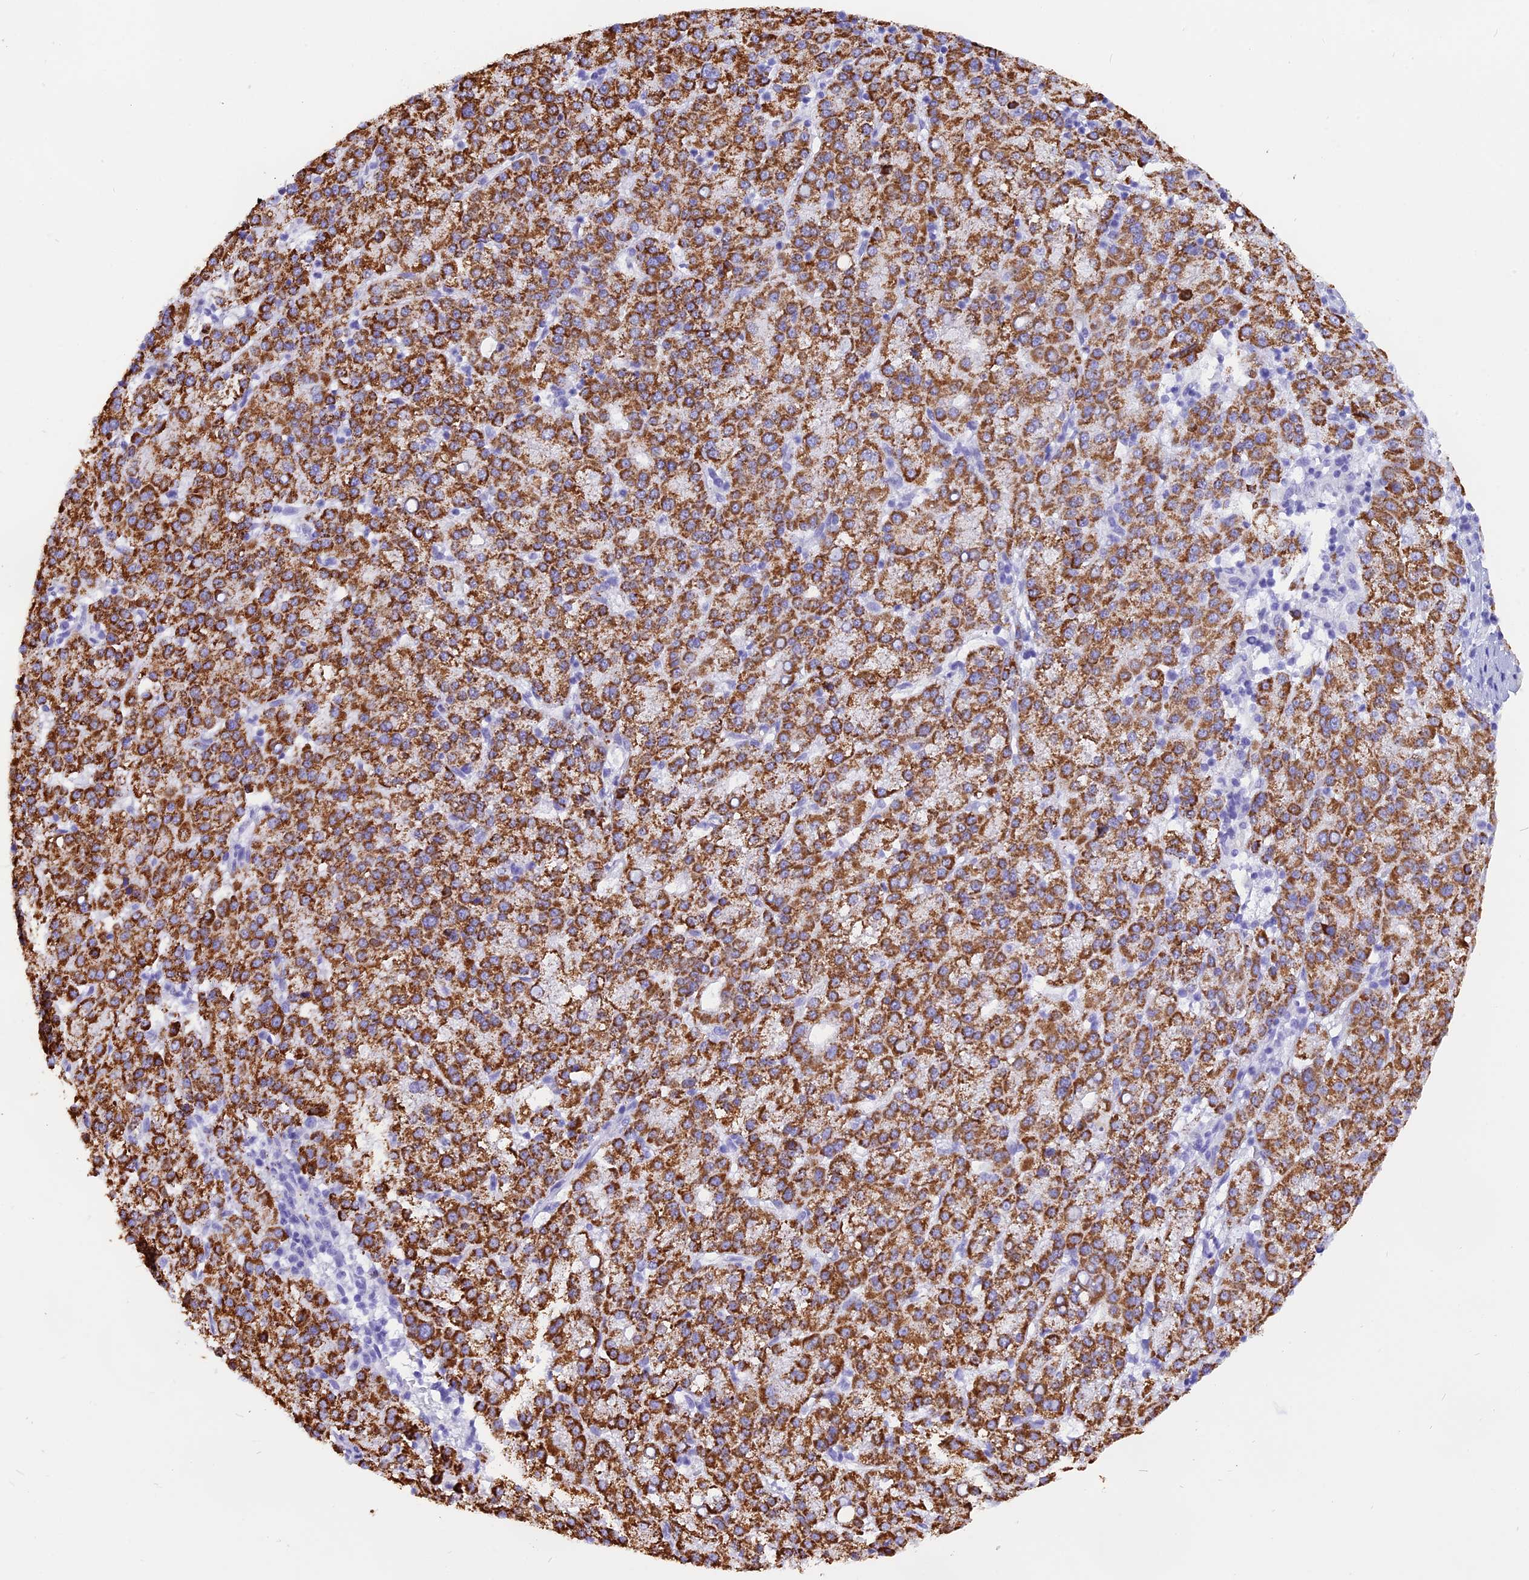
{"staining": {"intensity": "strong", "quantity": ">75%", "location": "cytoplasmic/membranous"}, "tissue": "liver cancer", "cell_type": "Tumor cells", "image_type": "cancer", "snomed": [{"axis": "morphology", "description": "Carcinoma, Hepatocellular, NOS"}, {"axis": "topography", "description": "Liver"}], "caption": "Protein staining exhibits strong cytoplasmic/membranous expression in about >75% of tumor cells in hepatocellular carcinoma (liver).", "gene": "ISCA1", "patient": {"sex": "female", "age": 58}}